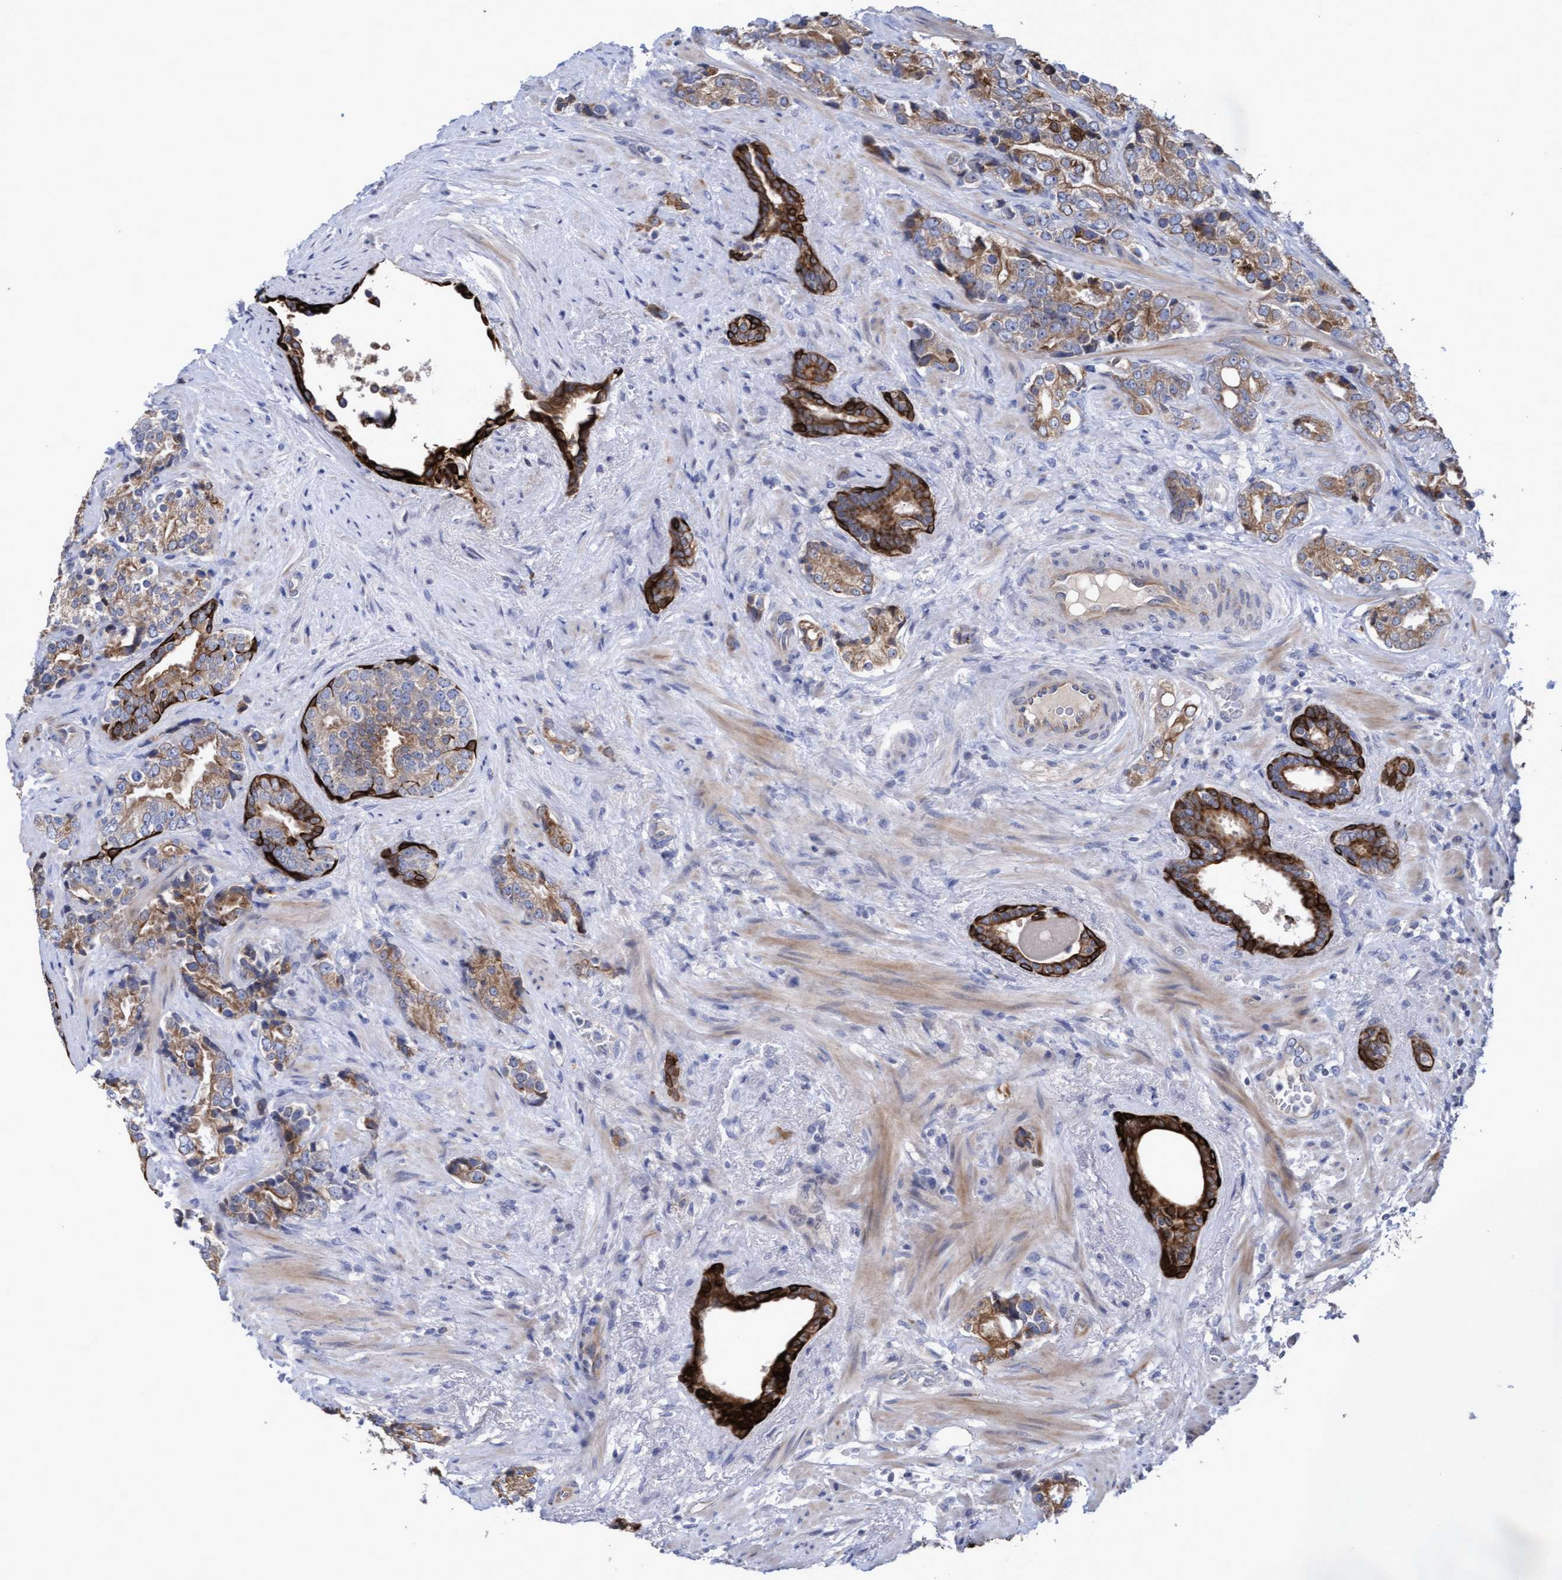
{"staining": {"intensity": "weak", "quantity": ">75%", "location": "cytoplasmic/membranous"}, "tissue": "prostate cancer", "cell_type": "Tumor cells", "image_type": "cancer", "snomed": [{"axis": "morphology", "description": "Adenocarcinoma, High grade"}, {"axis": "topography", "description": "Prostate"}], "caption": "The micrograph displays a brown stain indicating the presence of a protein in the cytoplasmic/membranous of tumor cells in prostate adenocarcinoma (high-grade).", "gene": "KRT24", "patient": {"sex": "male", "age": 71}}